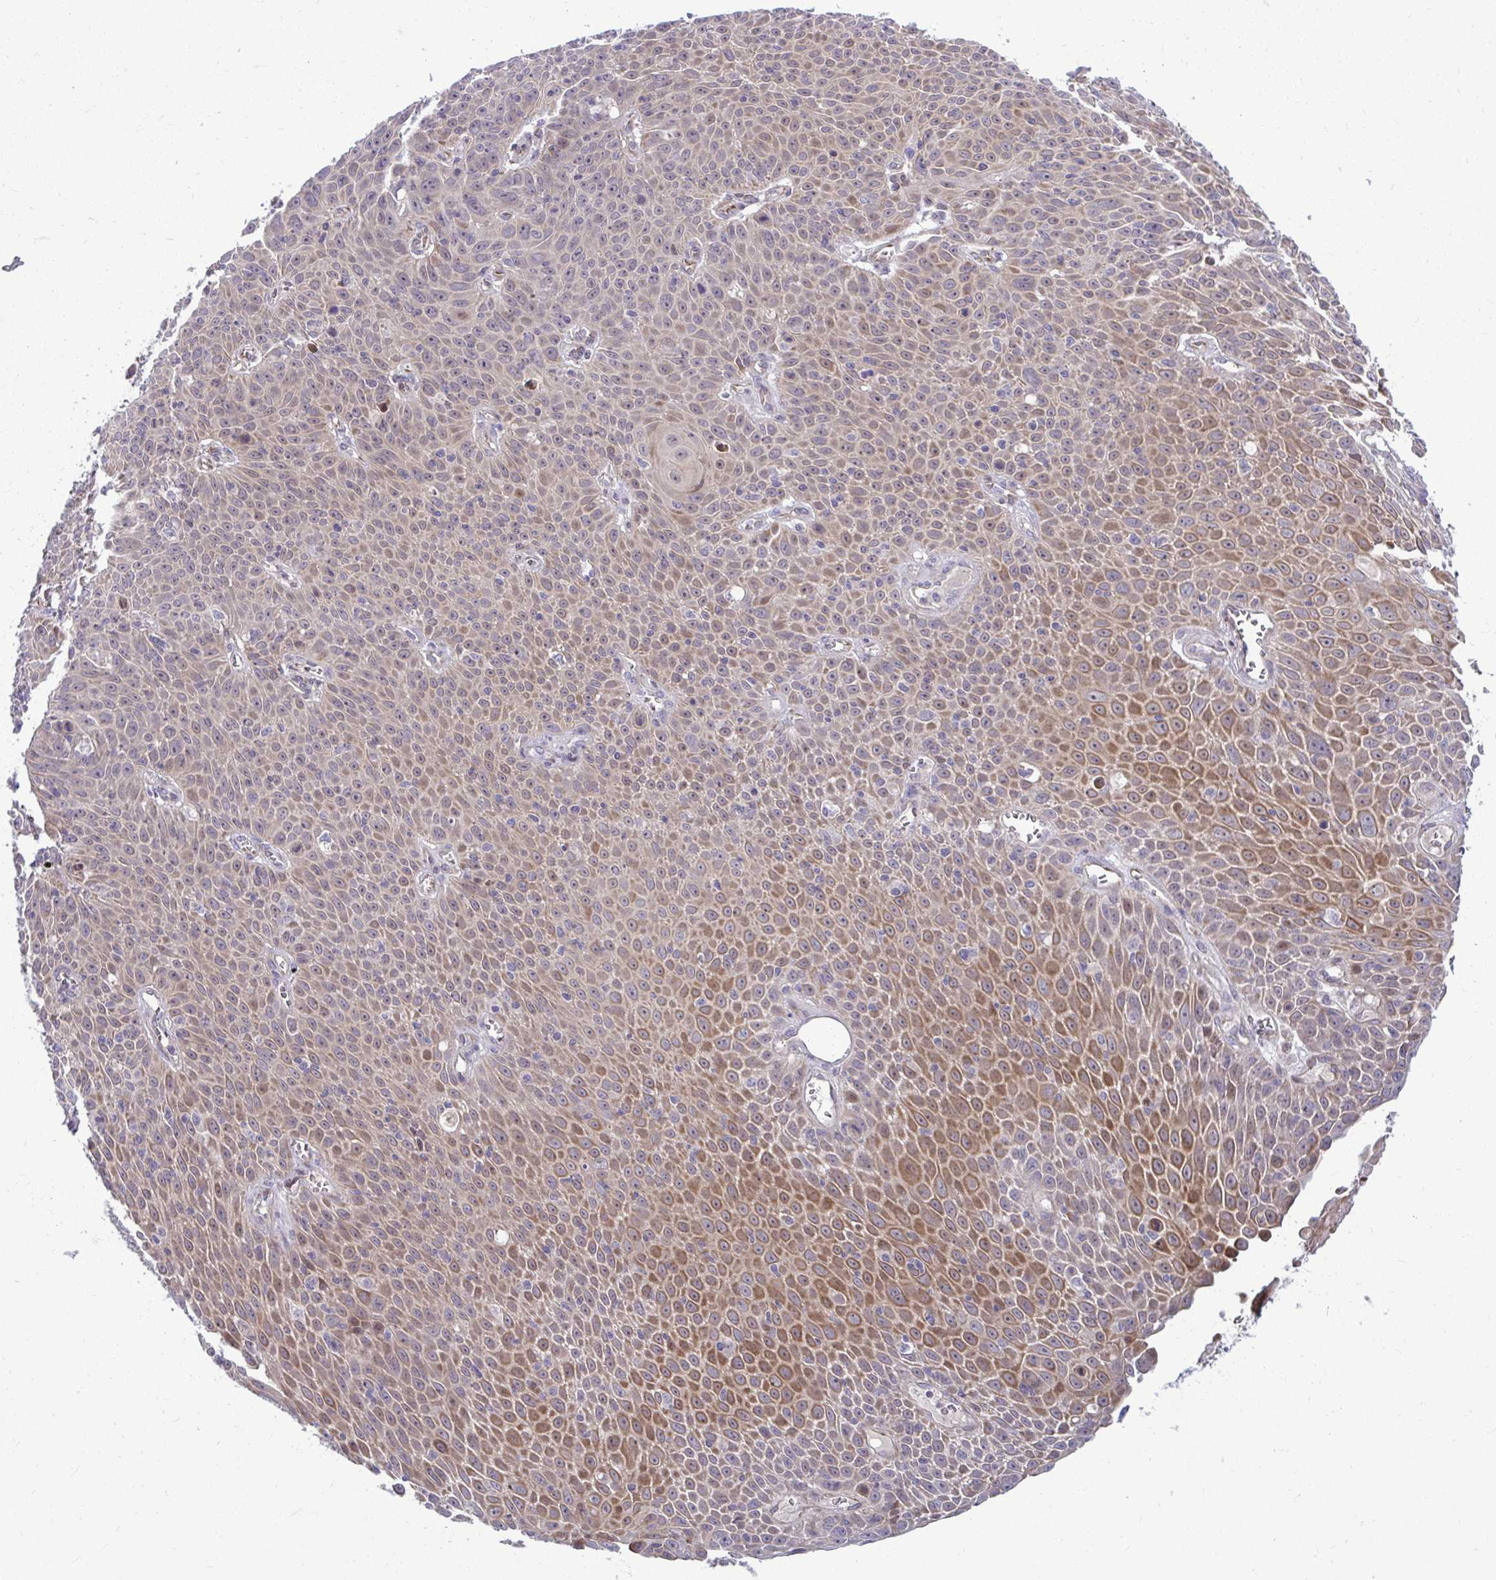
{"staining": {"intensity": "moderate", "quantity": "25%-75%", "location": "cytoplasmic/membranous"}, "tissue": "lung cancer", "cell_type": "Tumor cells", "image_type": "cancer", "snomed": [{"axis": "morphology", "description": "Squamous cell carcinoma, NOS"}, {"axis": "morphology", "description": "Squamous cell carcinoma, metastatic, NOS"}, {"axis": "topography", "description": "Lymph node"}, {"axis": "topography", "description": "Lung"}], "caption": "Protein staining by immunohistochemistry shows moderate cytoplasmic/membranous expression in about 25%-75% of tumor cells in metastatic squamous cell carcinoma (lung). (DAB (3,3'-diaminobenzidine) IHC, brown staining for protein, blue staining for nuclei).", "gene": "ZSCAN9", "patient": {"sex": "female", "age": 62}}